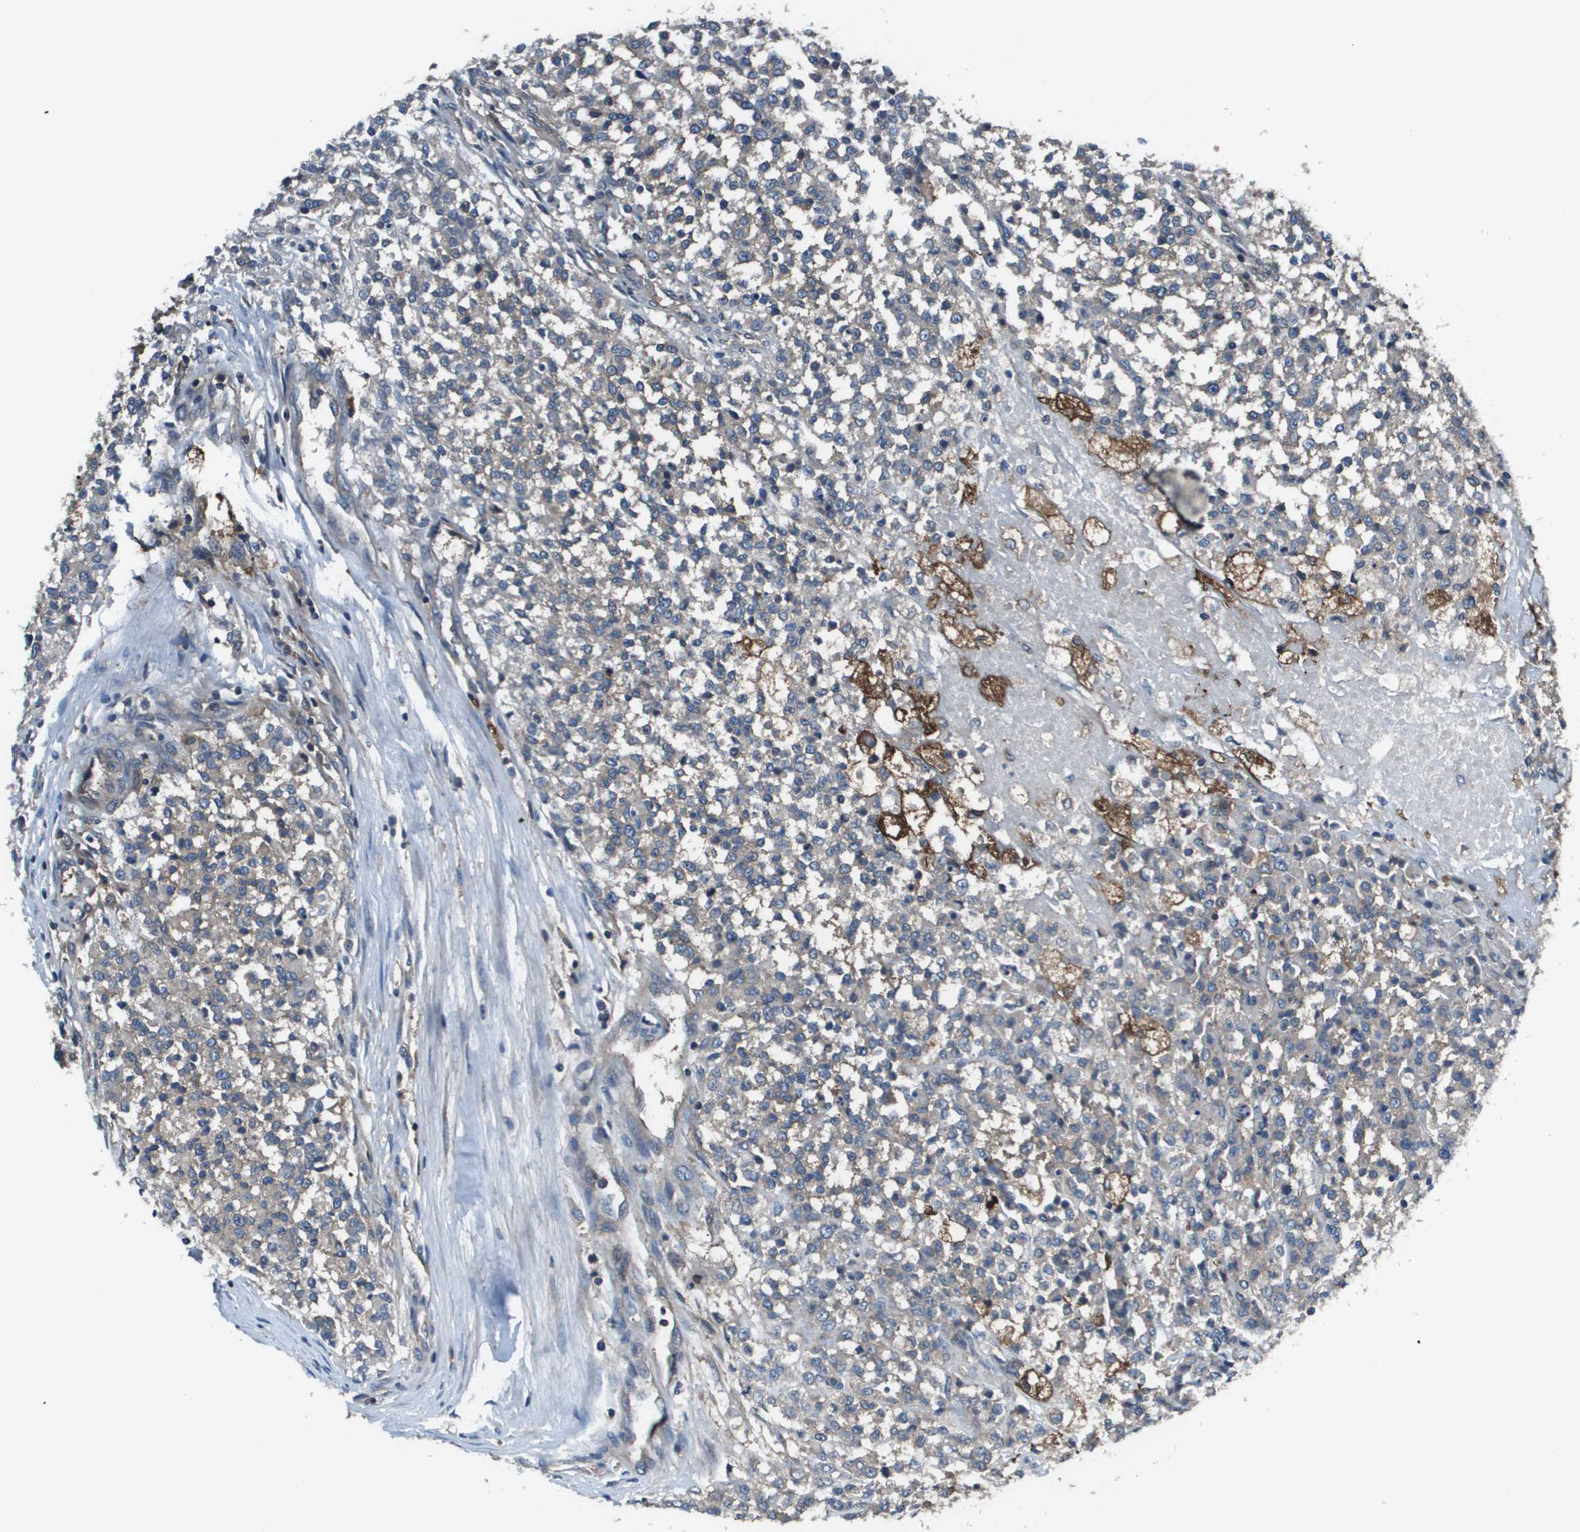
{"staining": {"intensity": "negative", "quantity": "none", "location": "none"}, "tissue": "testis cancer", "cell_type": "Tumor cells", "image_type": "cancer", "snomed": [{"axis": "morphology", "description": "Seminoma, NOS"}, {"axis": "topography", "description": "Testis"}], "caption": "The micrograph exhibits no staining of tumor cells in testis seminoma.", "gene": "EIF3B", "patient": {"sex": "male", "age": 59}}